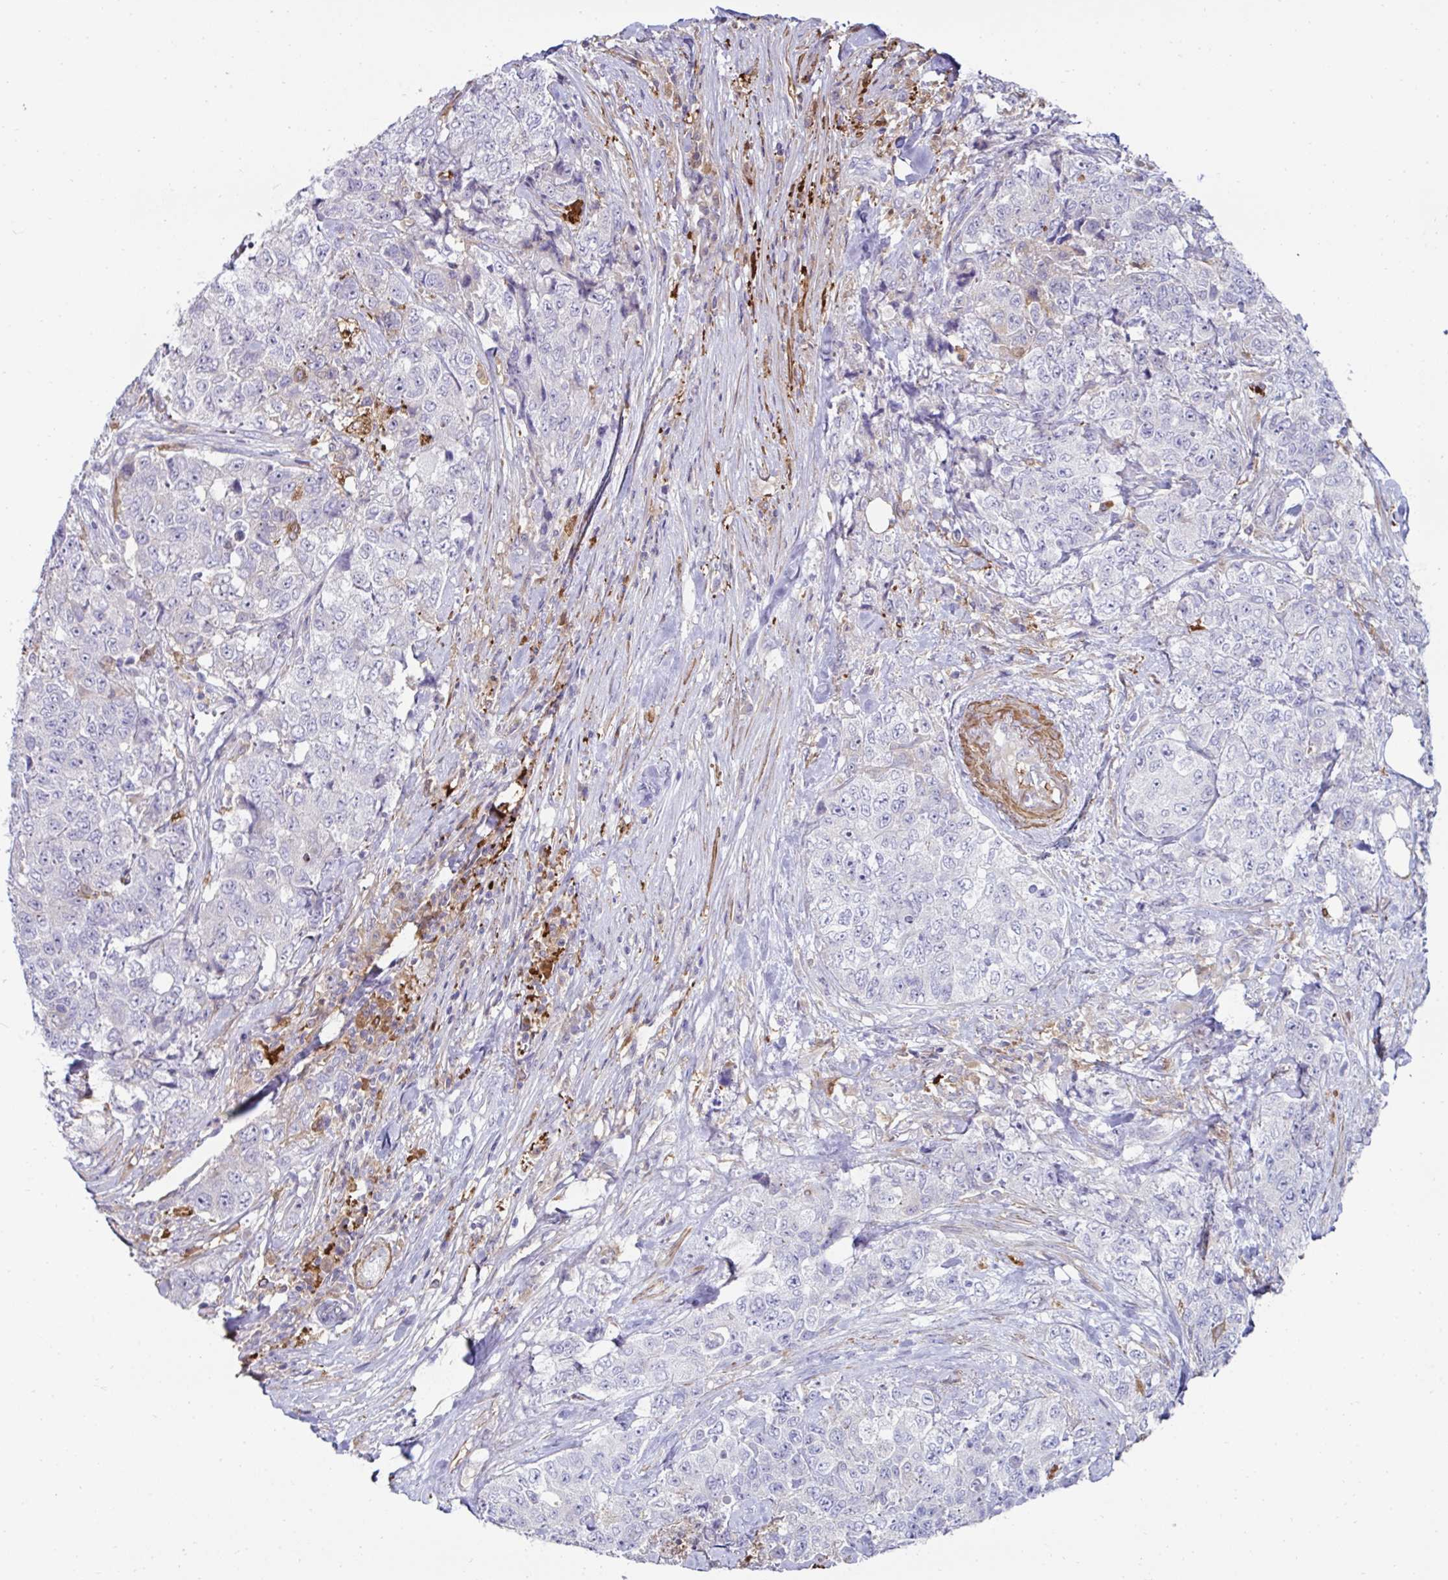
{"staining": {"intensity": "negative", "quantity": "none", "location": "none"}, "tissue": "urothelial cancer", "cell_type": "Tumor cells", "image_type": "cancer", "snomed": [{"axis": "morphology", "description": "Urothelial carcinoma, High grade"}, {"axis": "topography", "description": "Urinary bladder"}], "caption": "Immunohistochemistry of urothelial cancer shows no expression in tumor cells.", "gene": "FBXL13", "patient": {"sex": "female", "age": 78}}